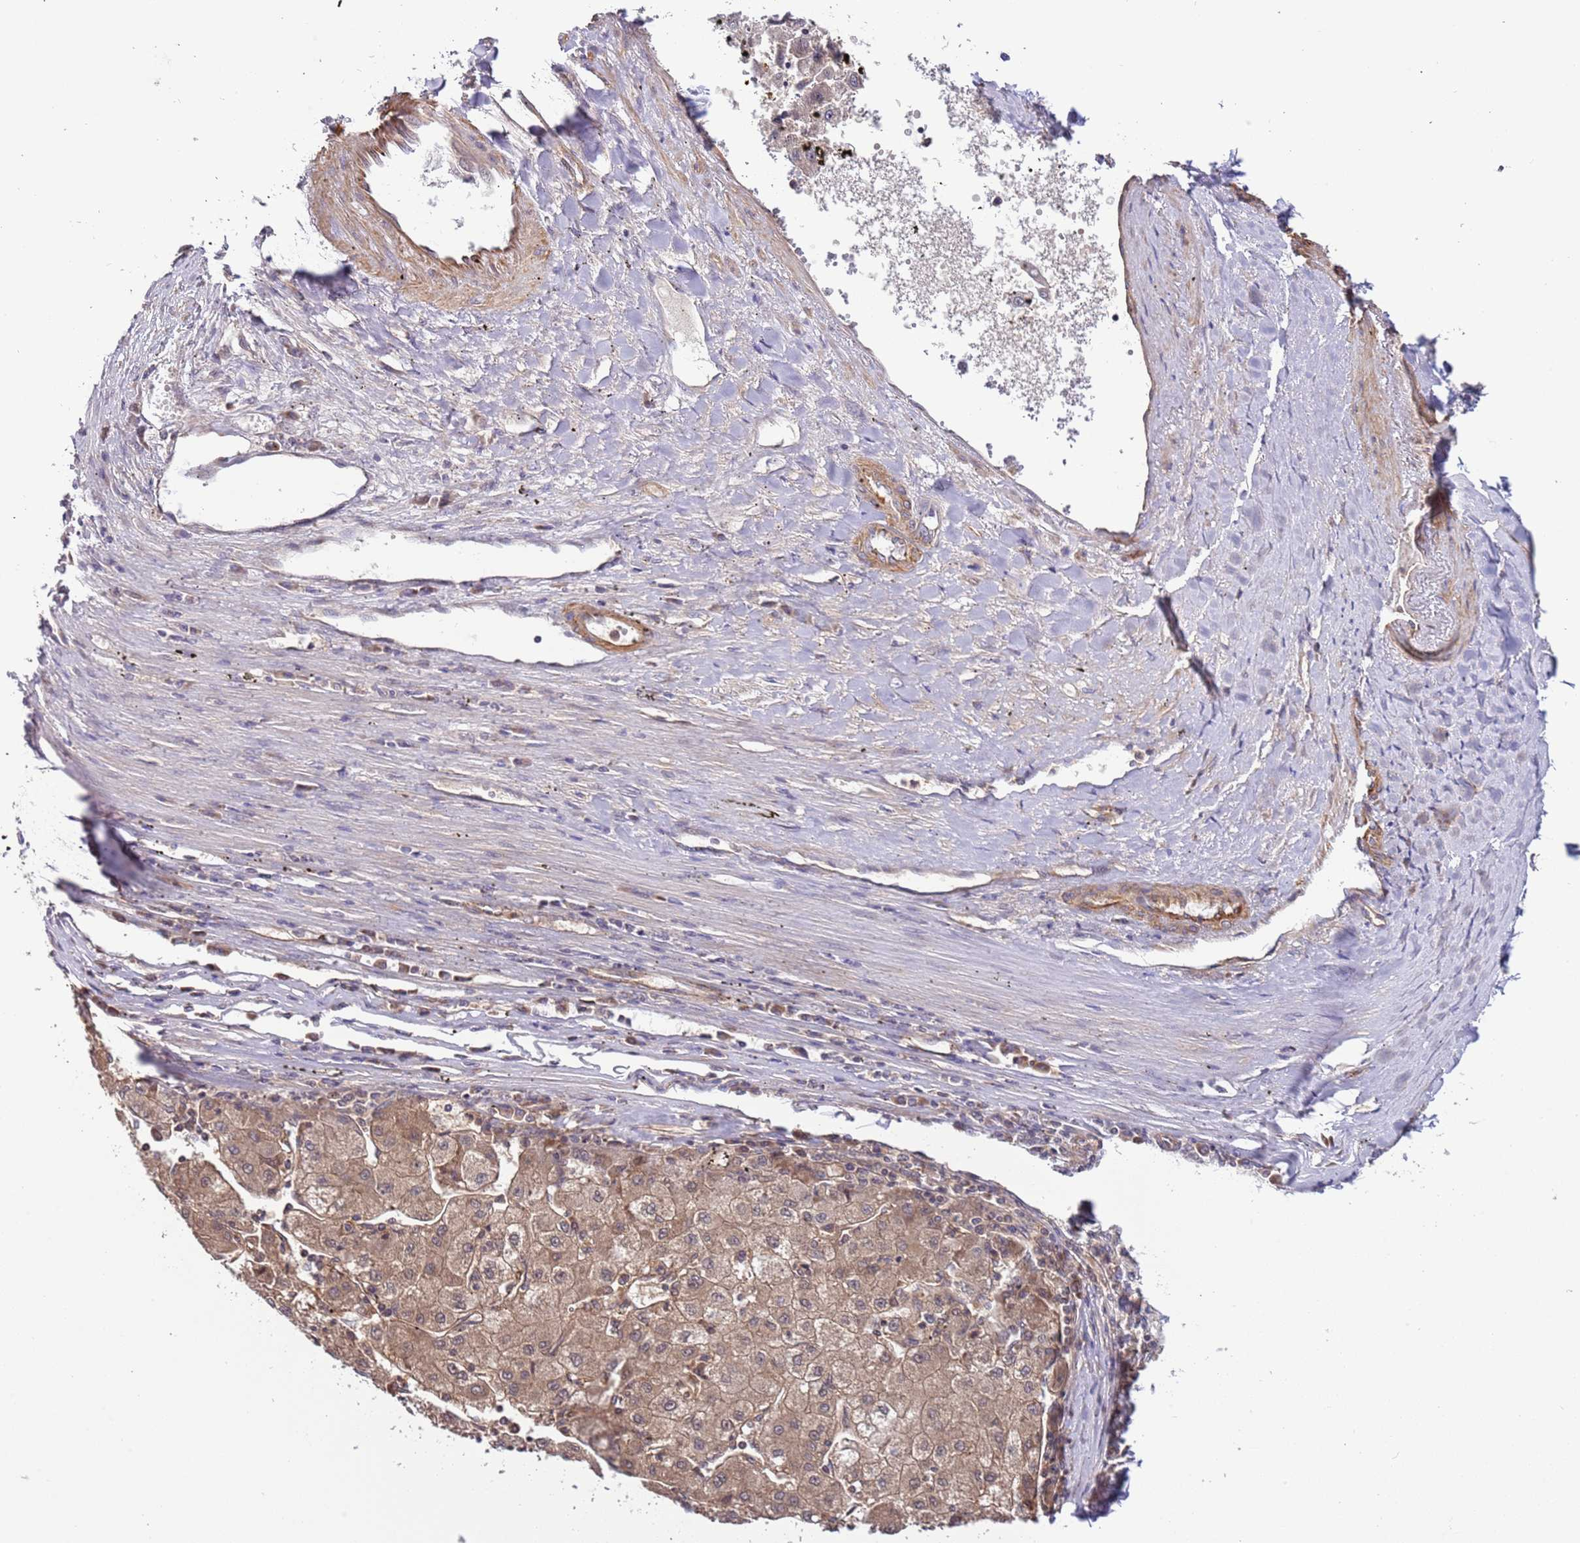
{"staining": {"intensity": "weak", "quantity": "25%-75%", "location": "cytoplasmic/membranous"}, "tissue": "liver cancer", "cell_type": "Tumor cells", "image_type": "cancer", "snomed": [{"axis": "morphology", "description": "Carcinoma, Hepatocellular, NOS"}, {"axis": "topography", "description": "Liver"}], "caption": "The micrograph shows immunohistochemical staining of hepatocellular carcinoma (liver). There is weak cytoplasmic/membranous expression is seen in approximately 25%-75% of tumor cells.", "gene": "LAMB4", "patient": {"sex": "male", "age": 72}}